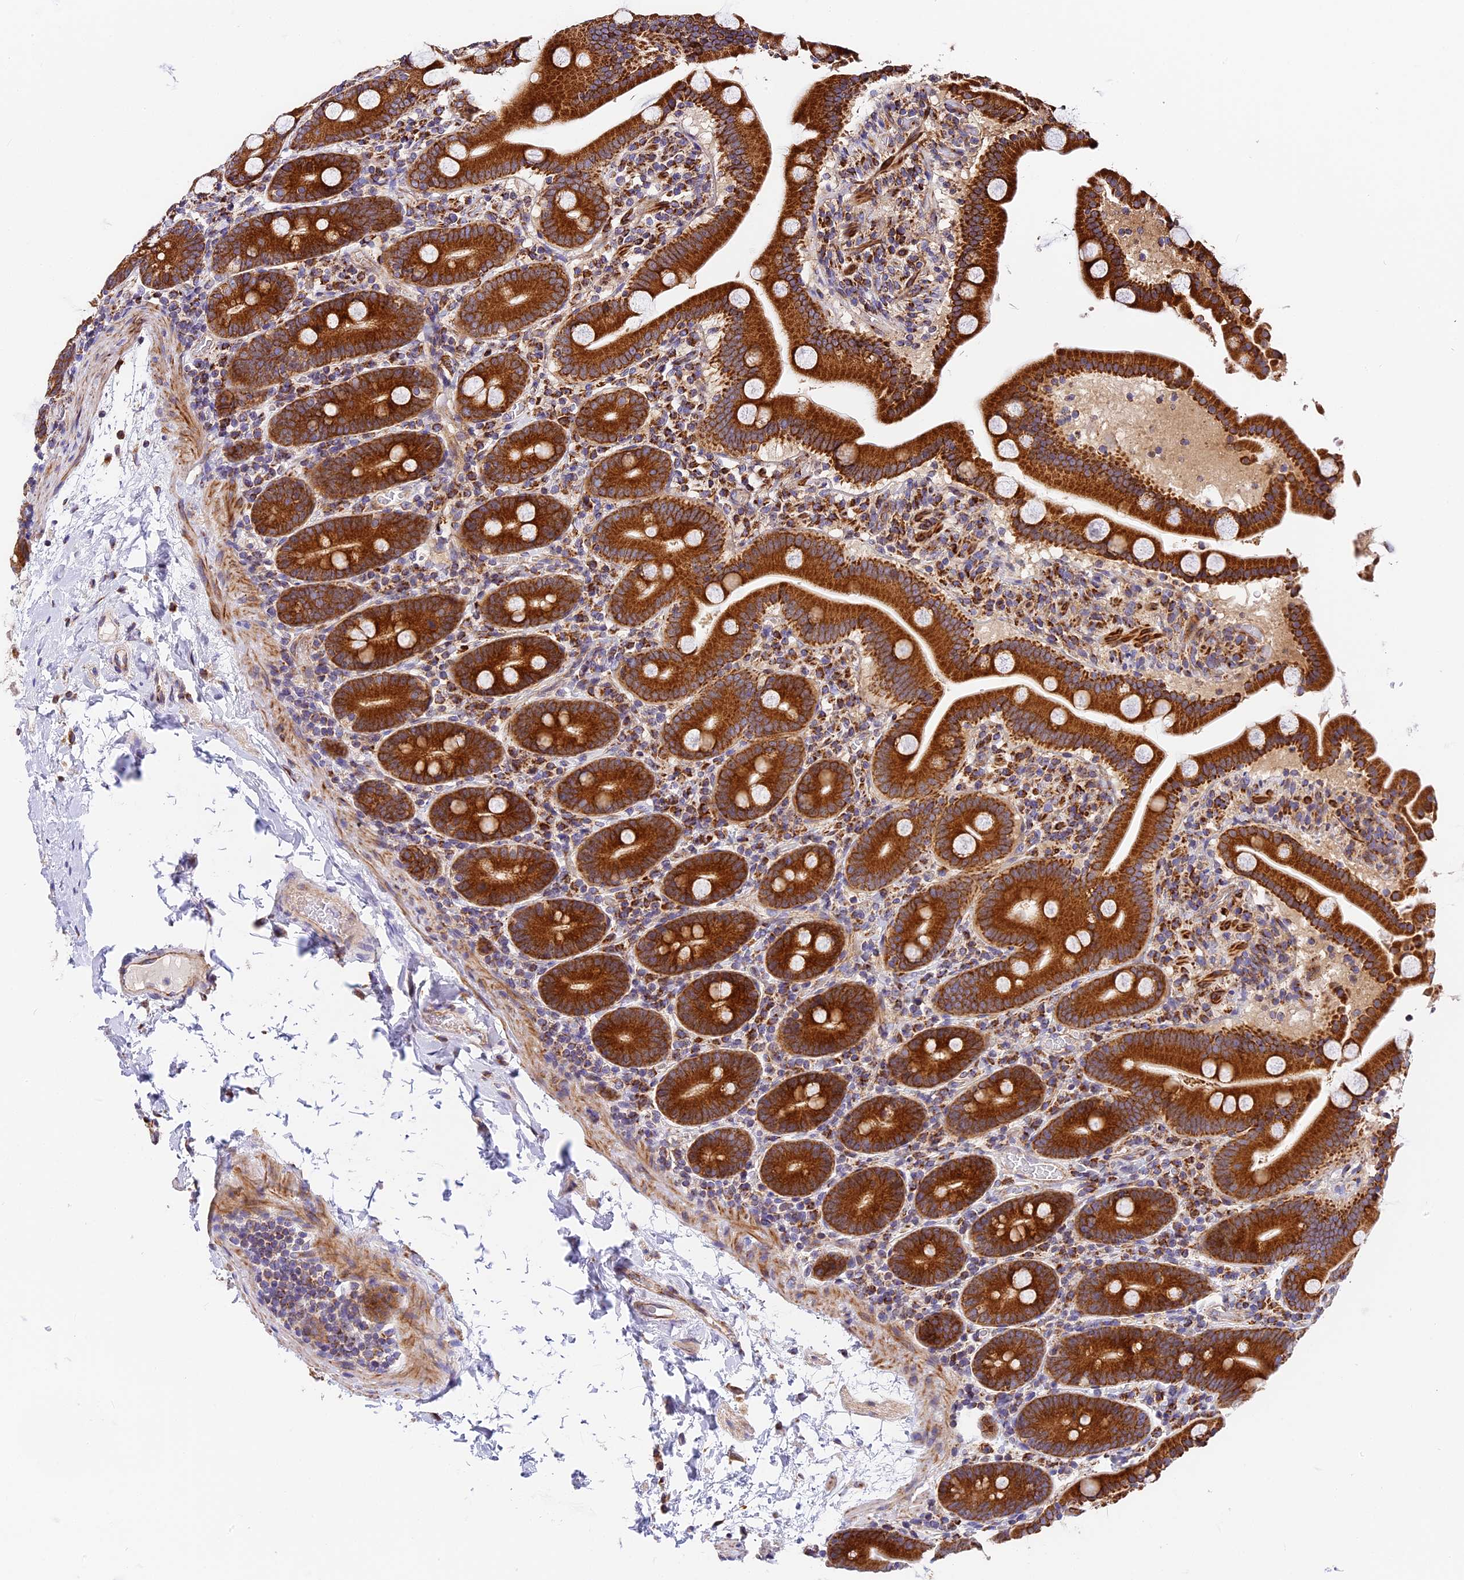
{"staining": {"intensity": "strong", "quantity": ">75%", "location": "cytoplasmic/membranous"}, "tissue": "duodenum", "cell_type": "Glandular cells", "image_type": "normal", "snomed": [{"axis": "morphology", "description": "Normal tissue, NOS"}, {"axis": "topography", "description": "Duodenum"}], "caption": "Immunohistochemical staining of unremarkable duodenum shows strong cytoplasmic/membranous protein expression in about >75% of glandular cells. (brown staining indicates protein expression, while blue staining denotes nuclei).", "gene": "MRAS", "patient": {"sex": "male", "age": 55}}